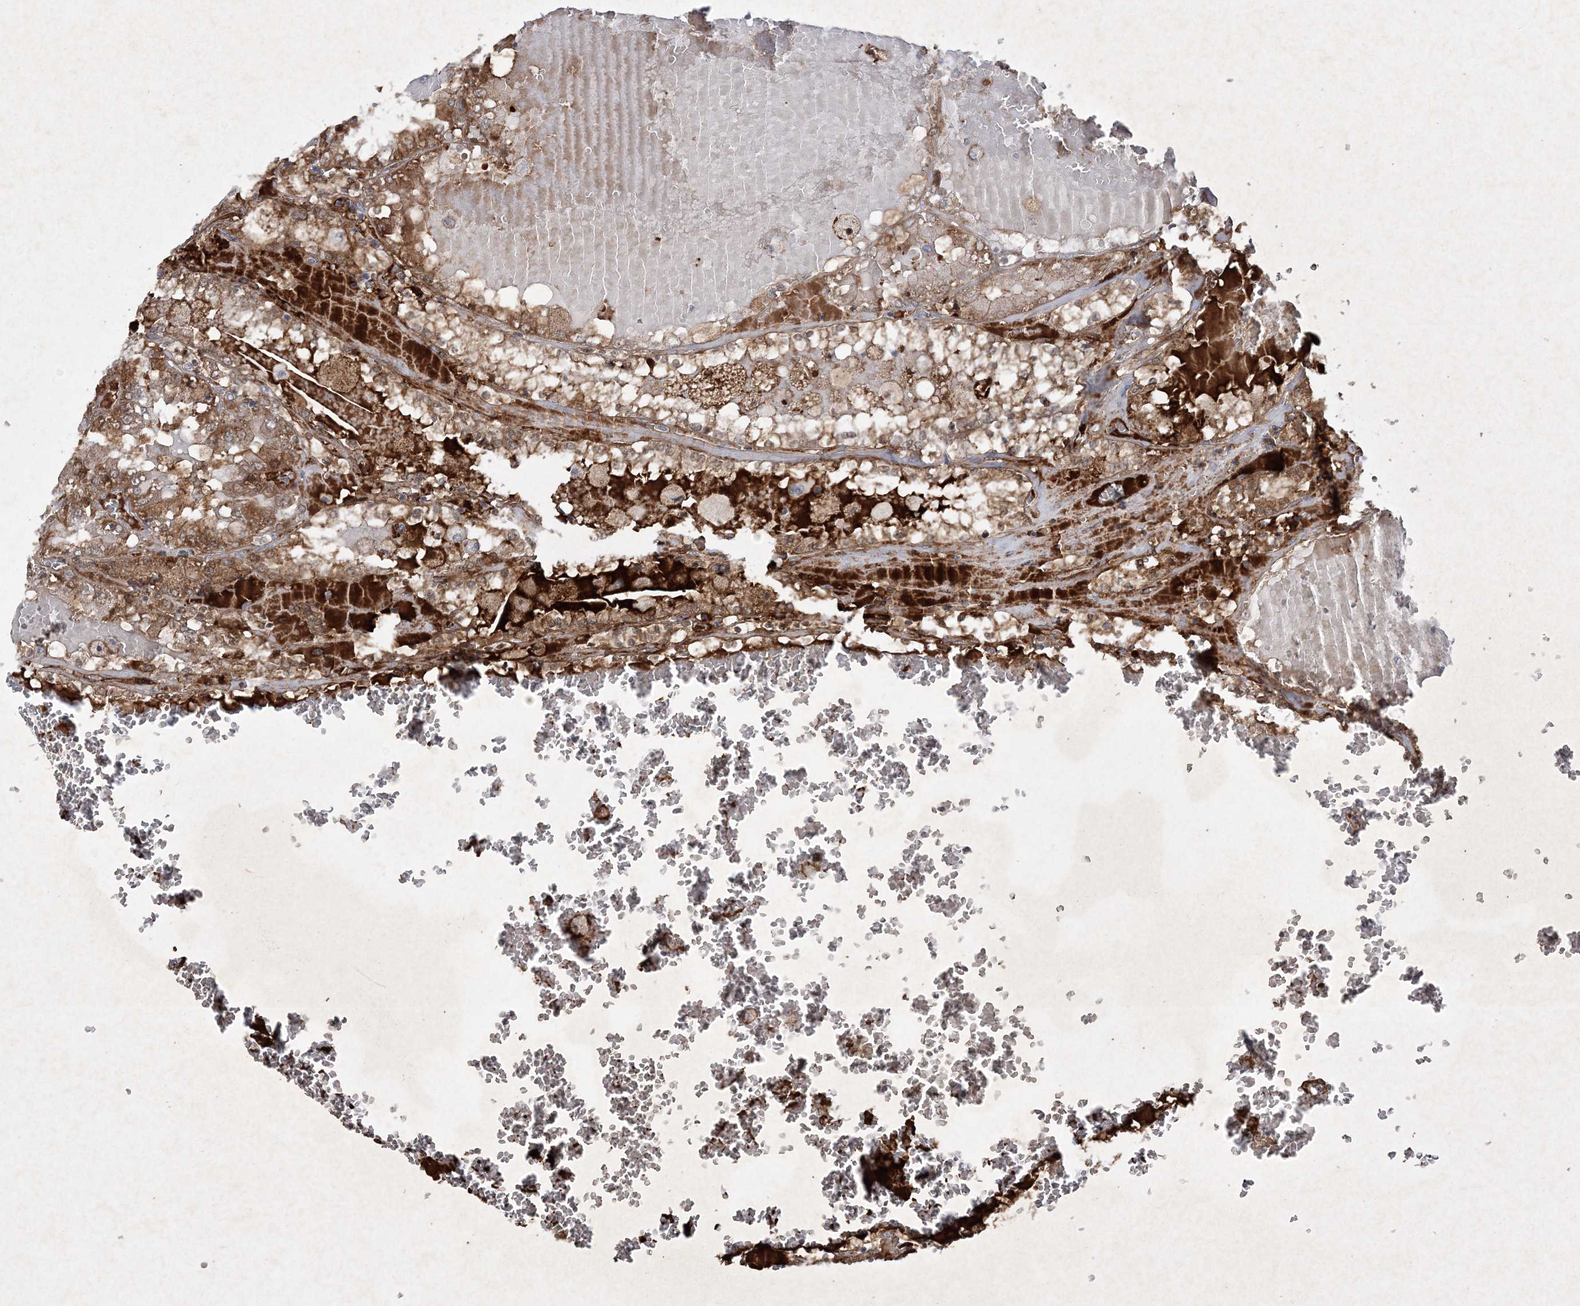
{"staining": {"intensity": "moderate", "quantity": ">75%", "location": "cytoplasmic/membranous"}, "tissue": "renal cancer", "cell_type": "Tumor cells", "image_type": "cancer", "snomed": [{"axis": "morphology", "description": "Adenocarcinoma, NOS"}, {"axis": "topography", "description": "Kidney"}], "caption": "Renal adenocarcinoma stained with a protein marker reveals moderate staining in tumor cells.", "gene": "MOCS2", "patient": {"sex": "female", "age": 56}}